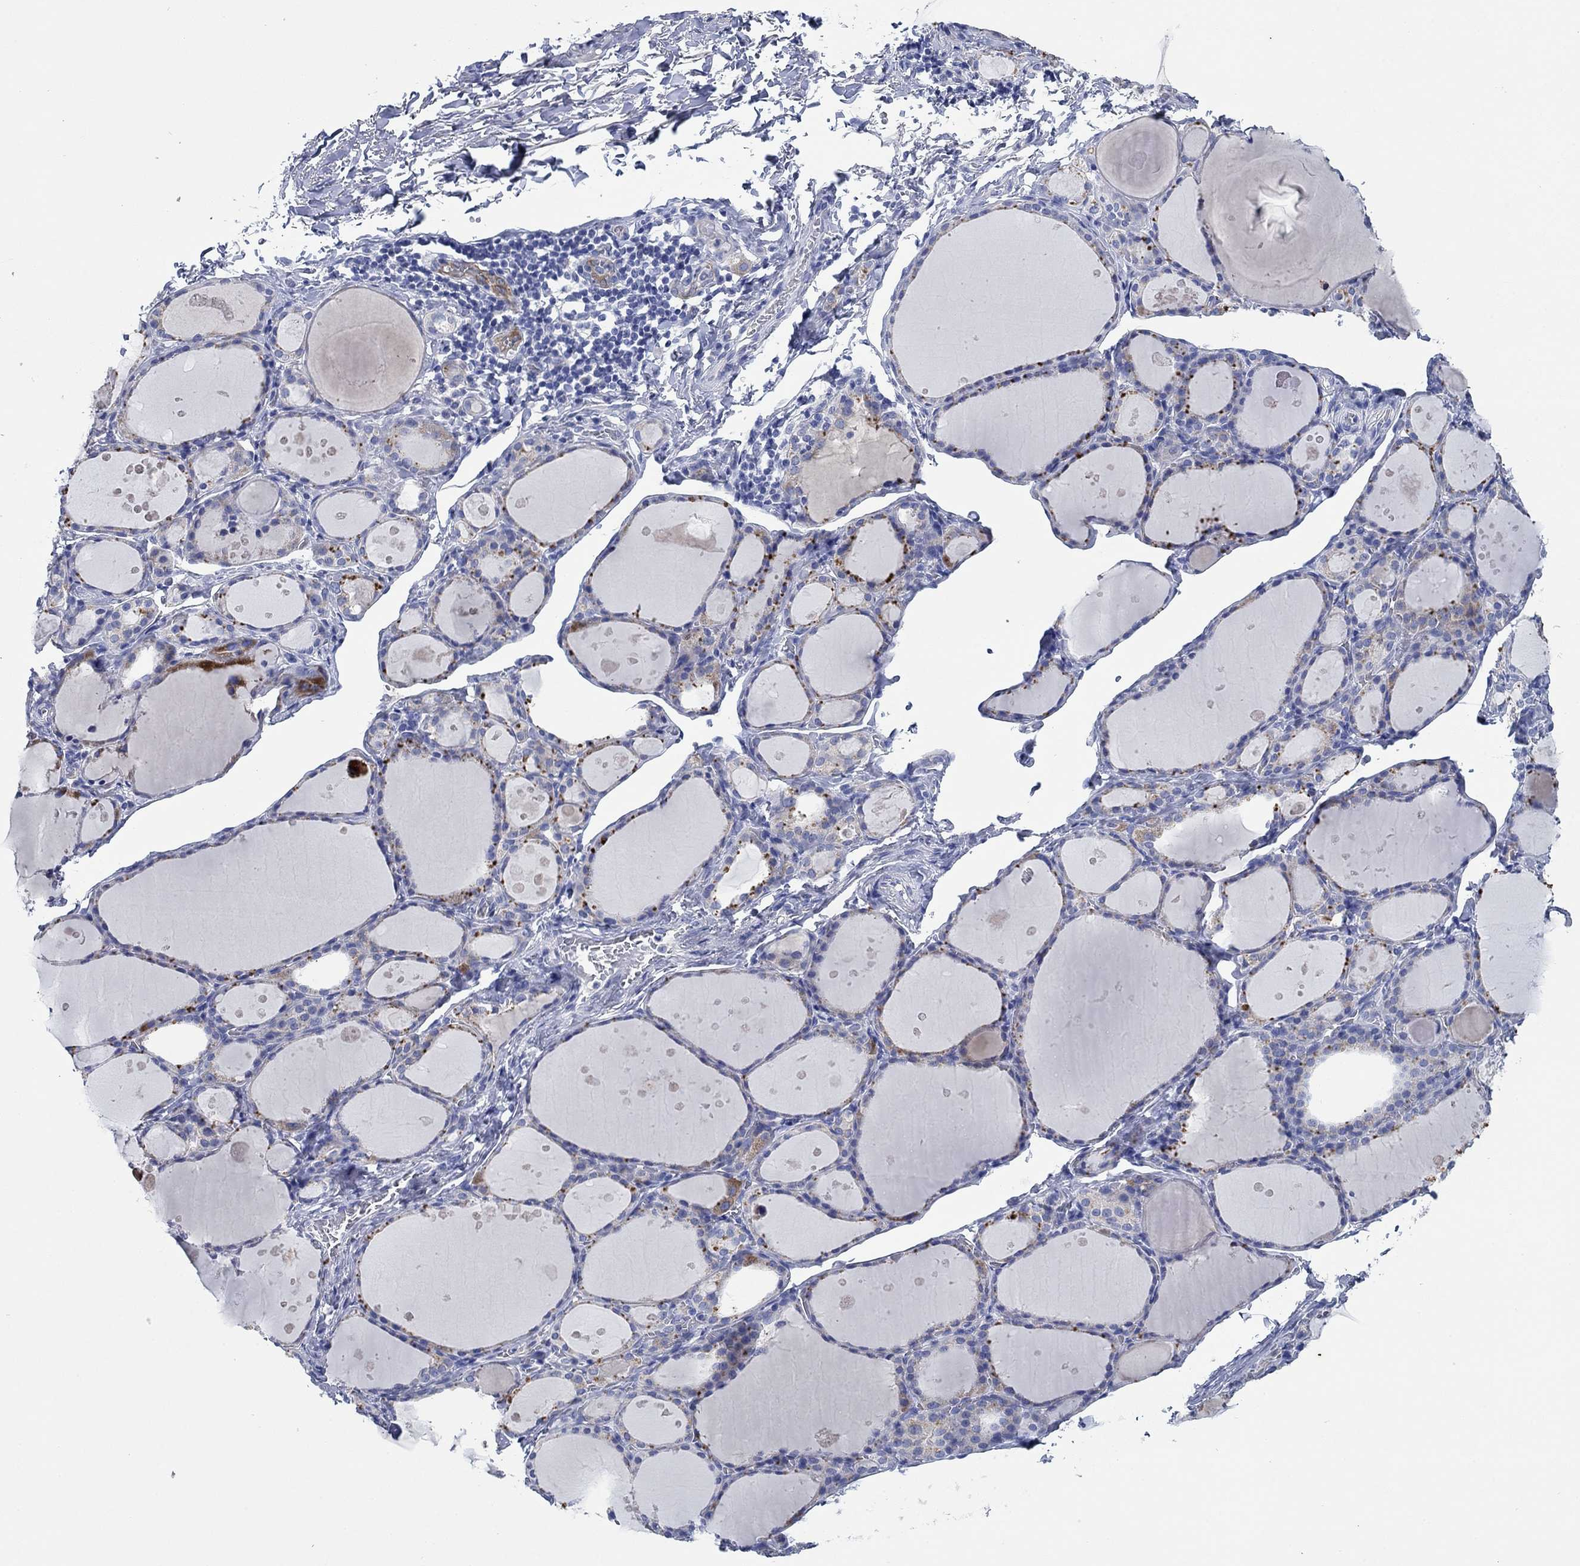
{"staining": {"intensity": "moderate", "quantity": "<25%", "location": "cytoplasmic/membranous"}, "tissue": "thyroid gland", "cell_type": "Glandular cells", "image_type": "normal", "snomed": [{"axis": "morphology", "description": "Normal tissue, NOS"}, {"axis": "topography", "description": "Thyroid gland"}], "caption": "Immunohistochemical staining of normal thyroid gland exhibits low levels of moderate cytoplasmic/membranous expression in approximately <25% of glandular cells.", "gene": "ENSG00000251537", "patient": {"sex": "male", "age": 68}}